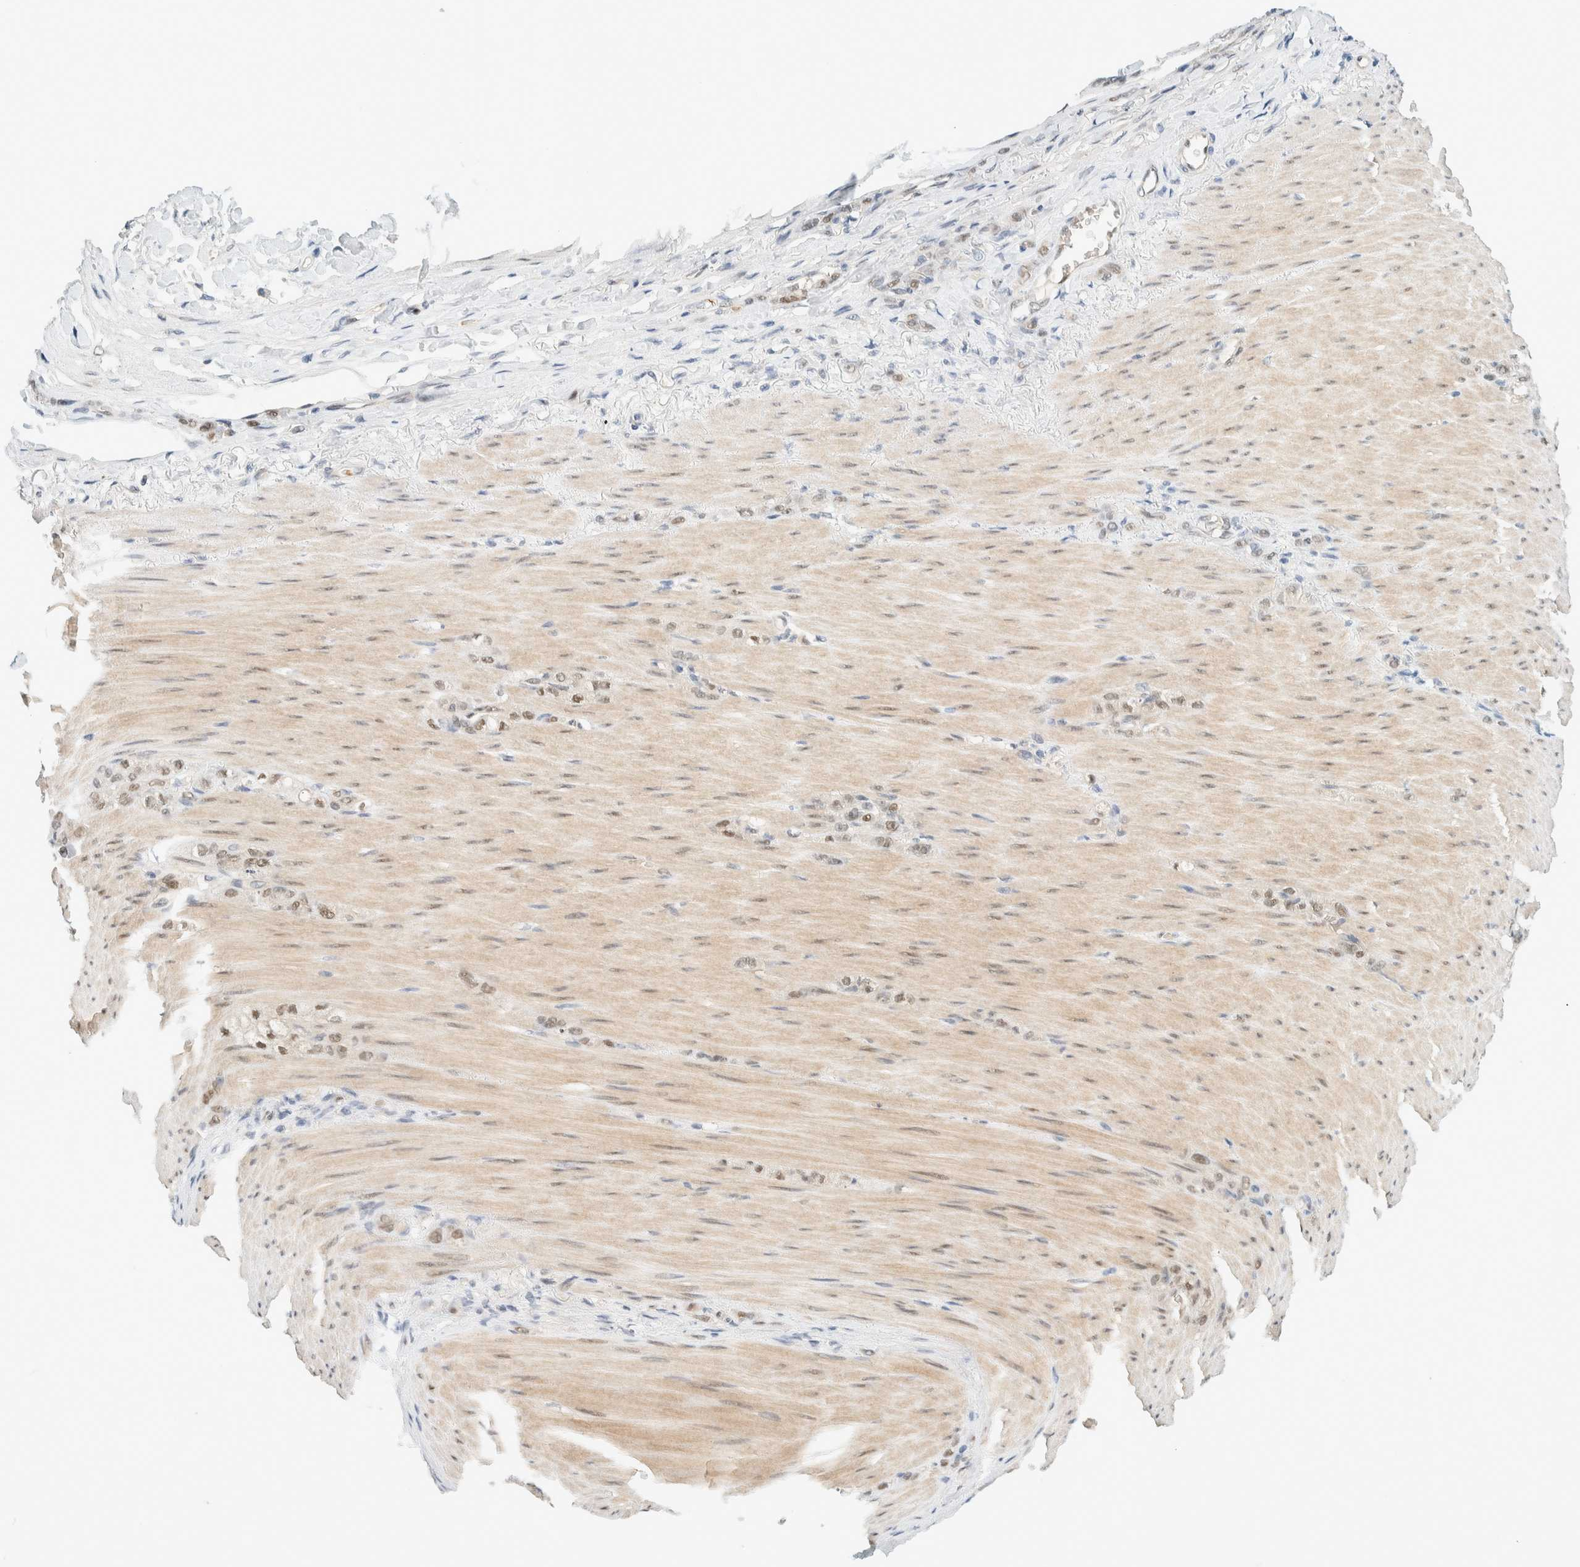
{"staining": {"intensity": "weak", "quantity": ">75%", "location": "nuclear"}, "tissue": "stomach cancer", "cell_type": "Tumor cells", "image_type": "cancer", "snomed": [{"axis": "morphology", "description": "Normal tissue, NOS"}, {"axis": "morphology", "description": "Adenocarcinoma, NOS"}, {"axis": "topography", "description": "Stomach"}], "caption": "Weak nuclear staining for a protein is present in approximately >75% of tumor cells of adenocarcinoma (stomach) using immunohistochemistry (IHC).", "gene": "TSTD2", "patient": {"sex": "male", "age": 82}}